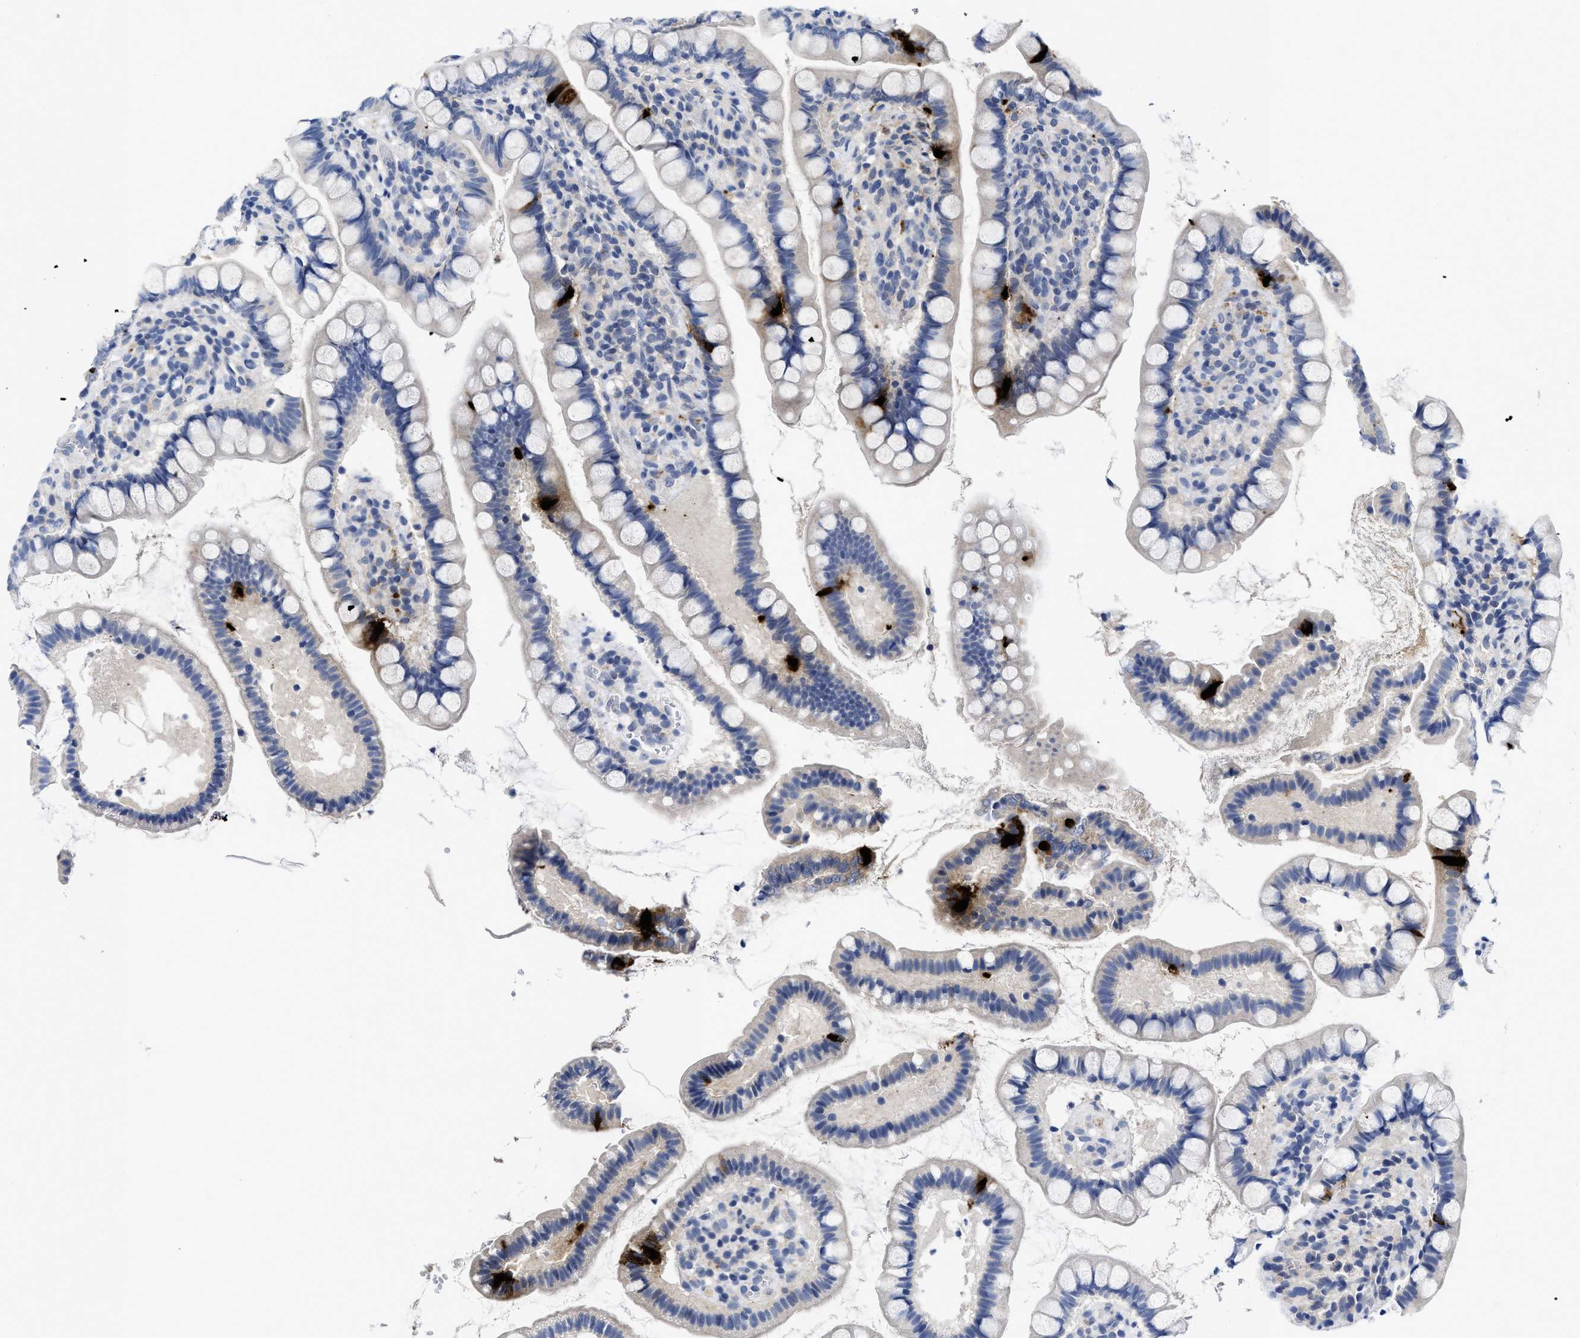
{"staining": {"intensity": "strong", "quantity": "<25%", "location": "cytoplasmic/membranous"}, "tissue": "small intestine", "cell_type": "Glandular cells", "image_type": "normal", "snomed": [{"axis": "morphology", "description": "Normal tissue, NOS"}, {"axis": "topography", "description": "Small intestine"}], "caption": "An IHC photomicrograph of unremarkable tissue is shown. Protein staining in brown highlights strong cytoplasmic/membranous positivity in small intestine within glandular cells. (DAB (3,3'-diaminobenzidine) IHC with brightfield microscopy, high magnification).", "gene": "PYY", "patient": {"sex": "female", "age": 84}}